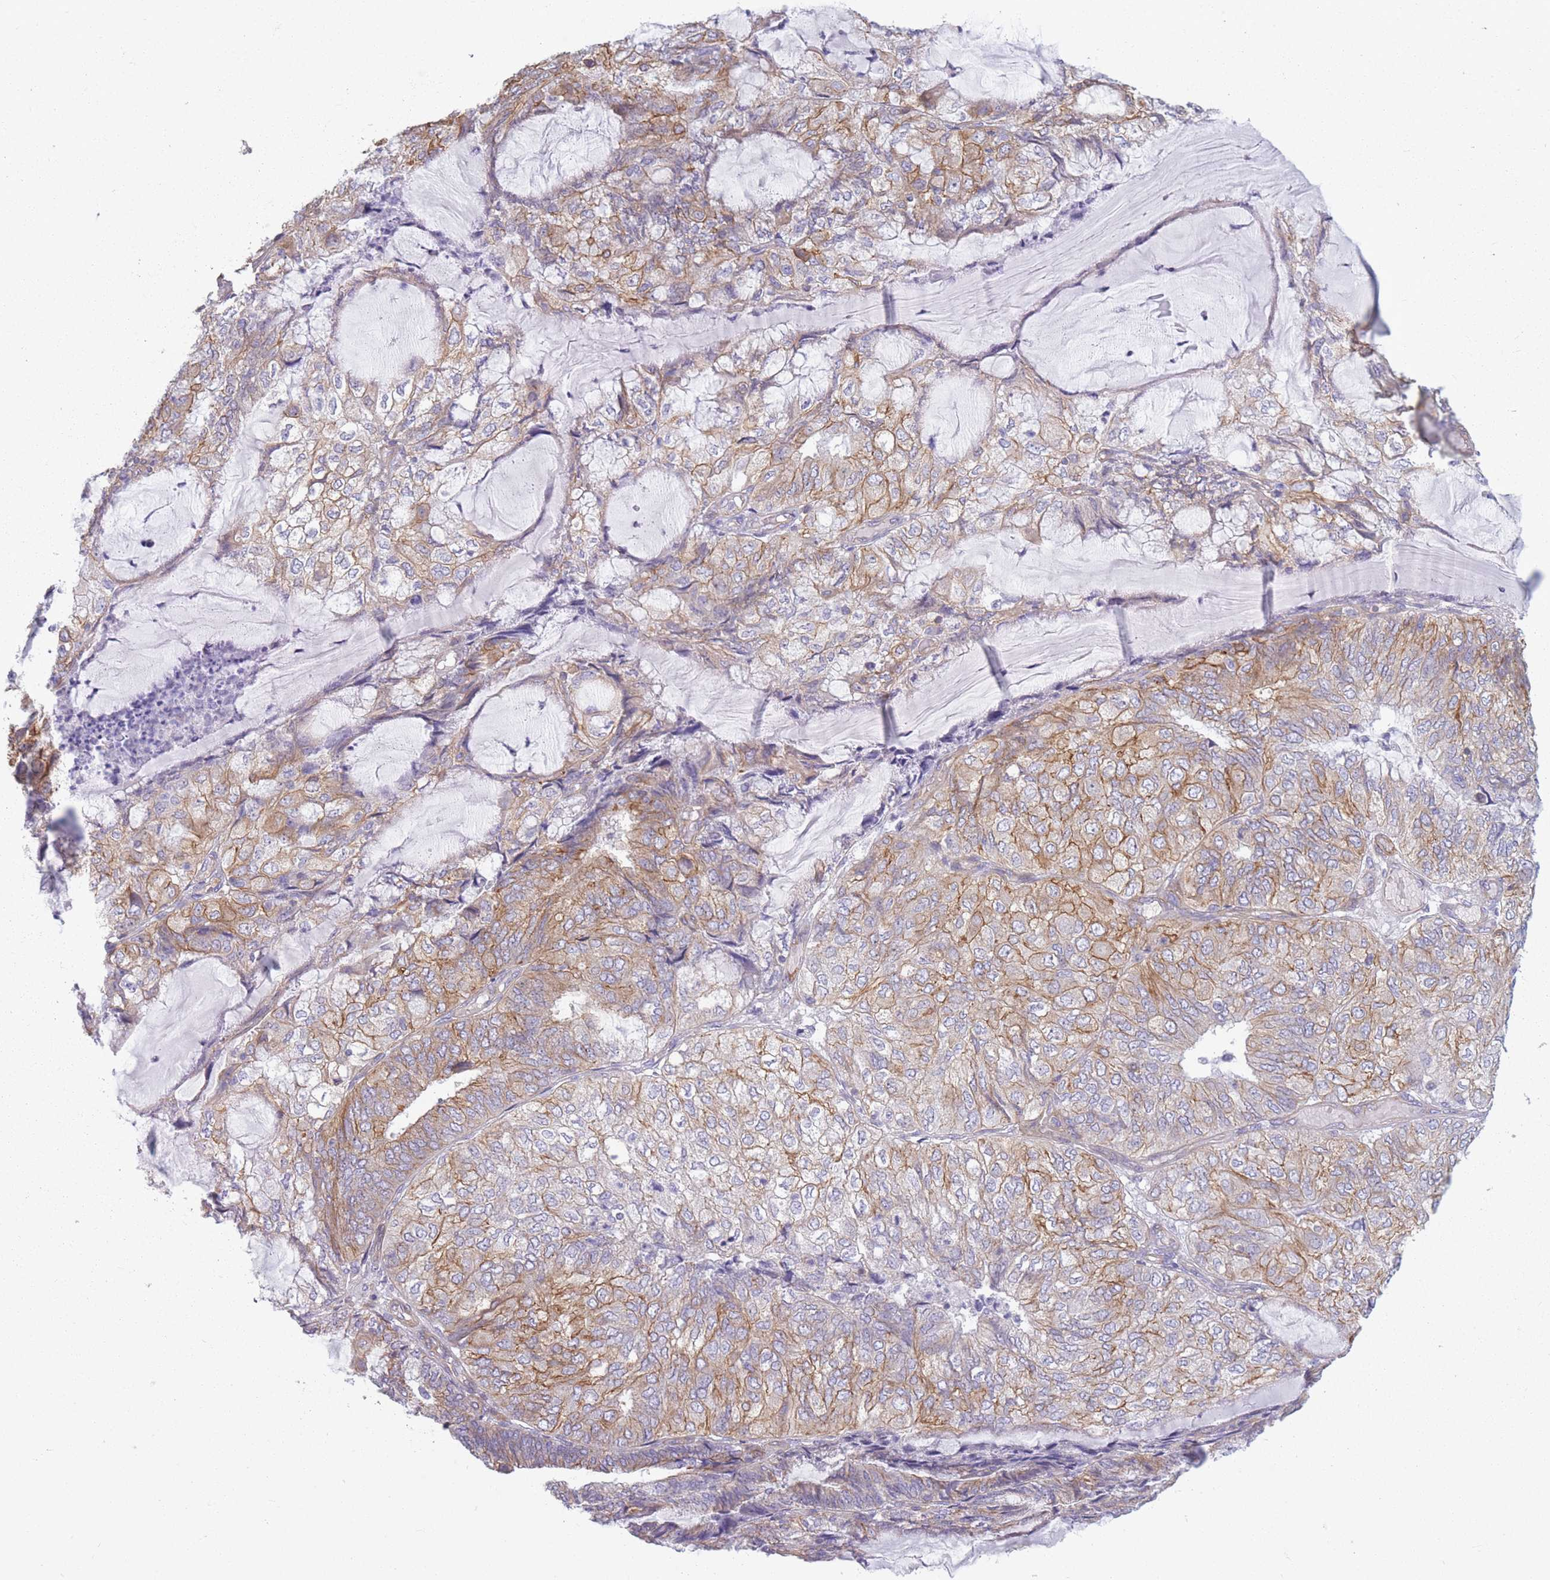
{"staining": {"intensity": "moderate", "quantity": ">75%", "location": "cytoplasmic/membranous"}, "tissue": "endometrial cancer", "cell_type": "Tumor cells", "image_type": "cancer", "snomed": [{"axis": "morphology", "description": "Adenocarcinoma, NOS"}, {"axis": "topography", "description": "Endometrium"}], "caption": "The micrograph demonstrates immunohistochemical staining of endometrial cancer. There is moderate cytoplasmic/membranous positivity is present in about >75% of tumor cells.", "gene": "ADD1", "patient": {"sex": "female", "age": 81}}